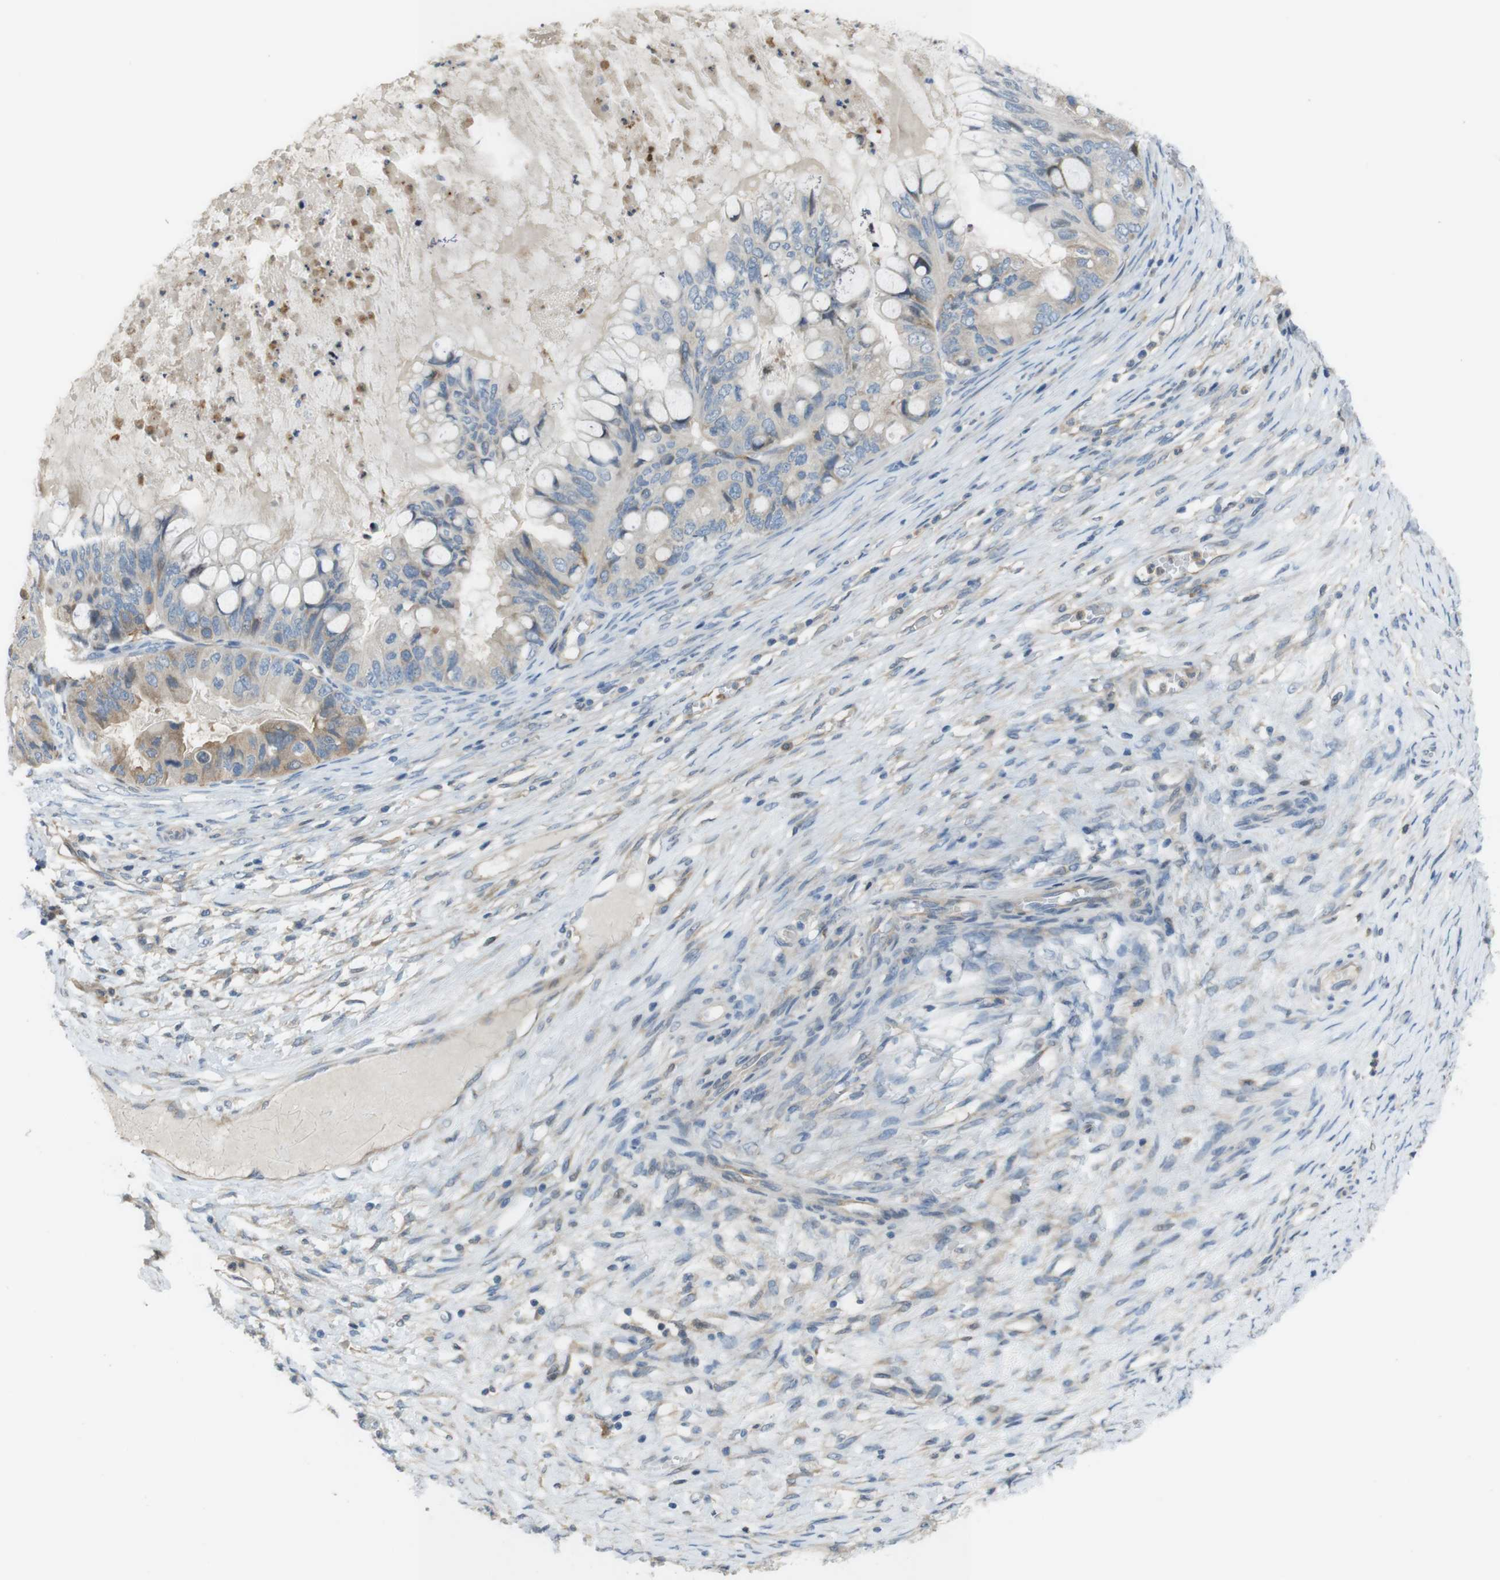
{"staining": {"intensity": "moderate", "quantity": "<25%", "location": "cytoplasmic/membranous"}, "tissue": "ovarian cancer", "cell_type": "Tumor cells", "image_type": "cancer", "snomed": [{"axis": "morphology", "description": "Cystadenocarcinoma, mucinous, NOS"}, {"axis": "topography", "description": "Ovary"}], "caption": "Tumor cells reveal low levels of moderate cytoplasmic/membranous expression in about <25% of cells in human ovarian cancer.", "gene": "PCDH10", "patient": {"sex": "female", "age": 80}}